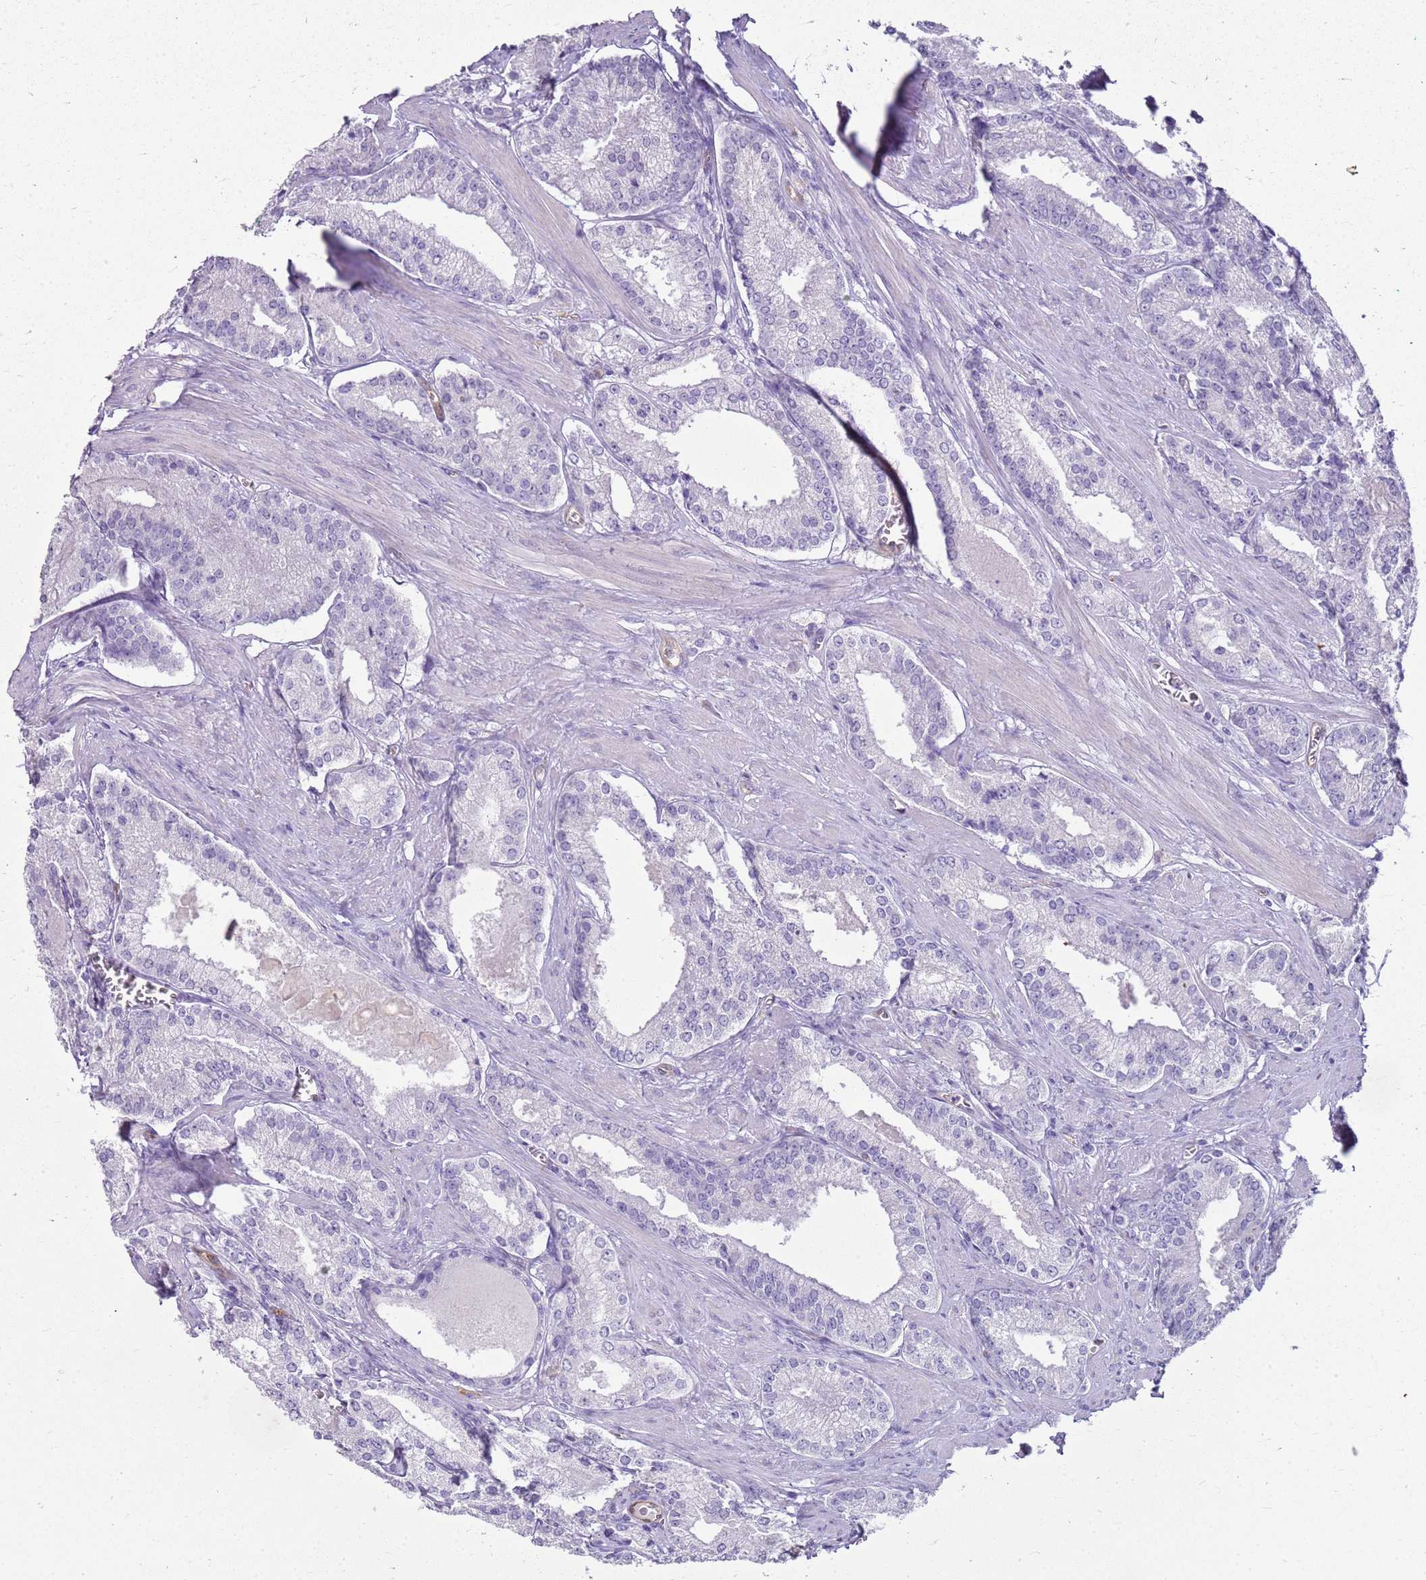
{"staining": {"intensity": "negative", "quantity": "none", "location": "none"}, "tissue": "prostate cancer", "cell_type": "Tumor cells", "image_type": "cancer", "snomed": [{"axis": "morphology", "description": "Adenocarcinoma, Low grade"}, {"axis": "topography", "description": "Prostate"}], "caption": "Micrograph shows no protein staining in tumor cells of low-grade adenocarcinoma (prostate) tissue.", "gene": "SULT1E1", "patient": {"sex": "male", "age": 54}}